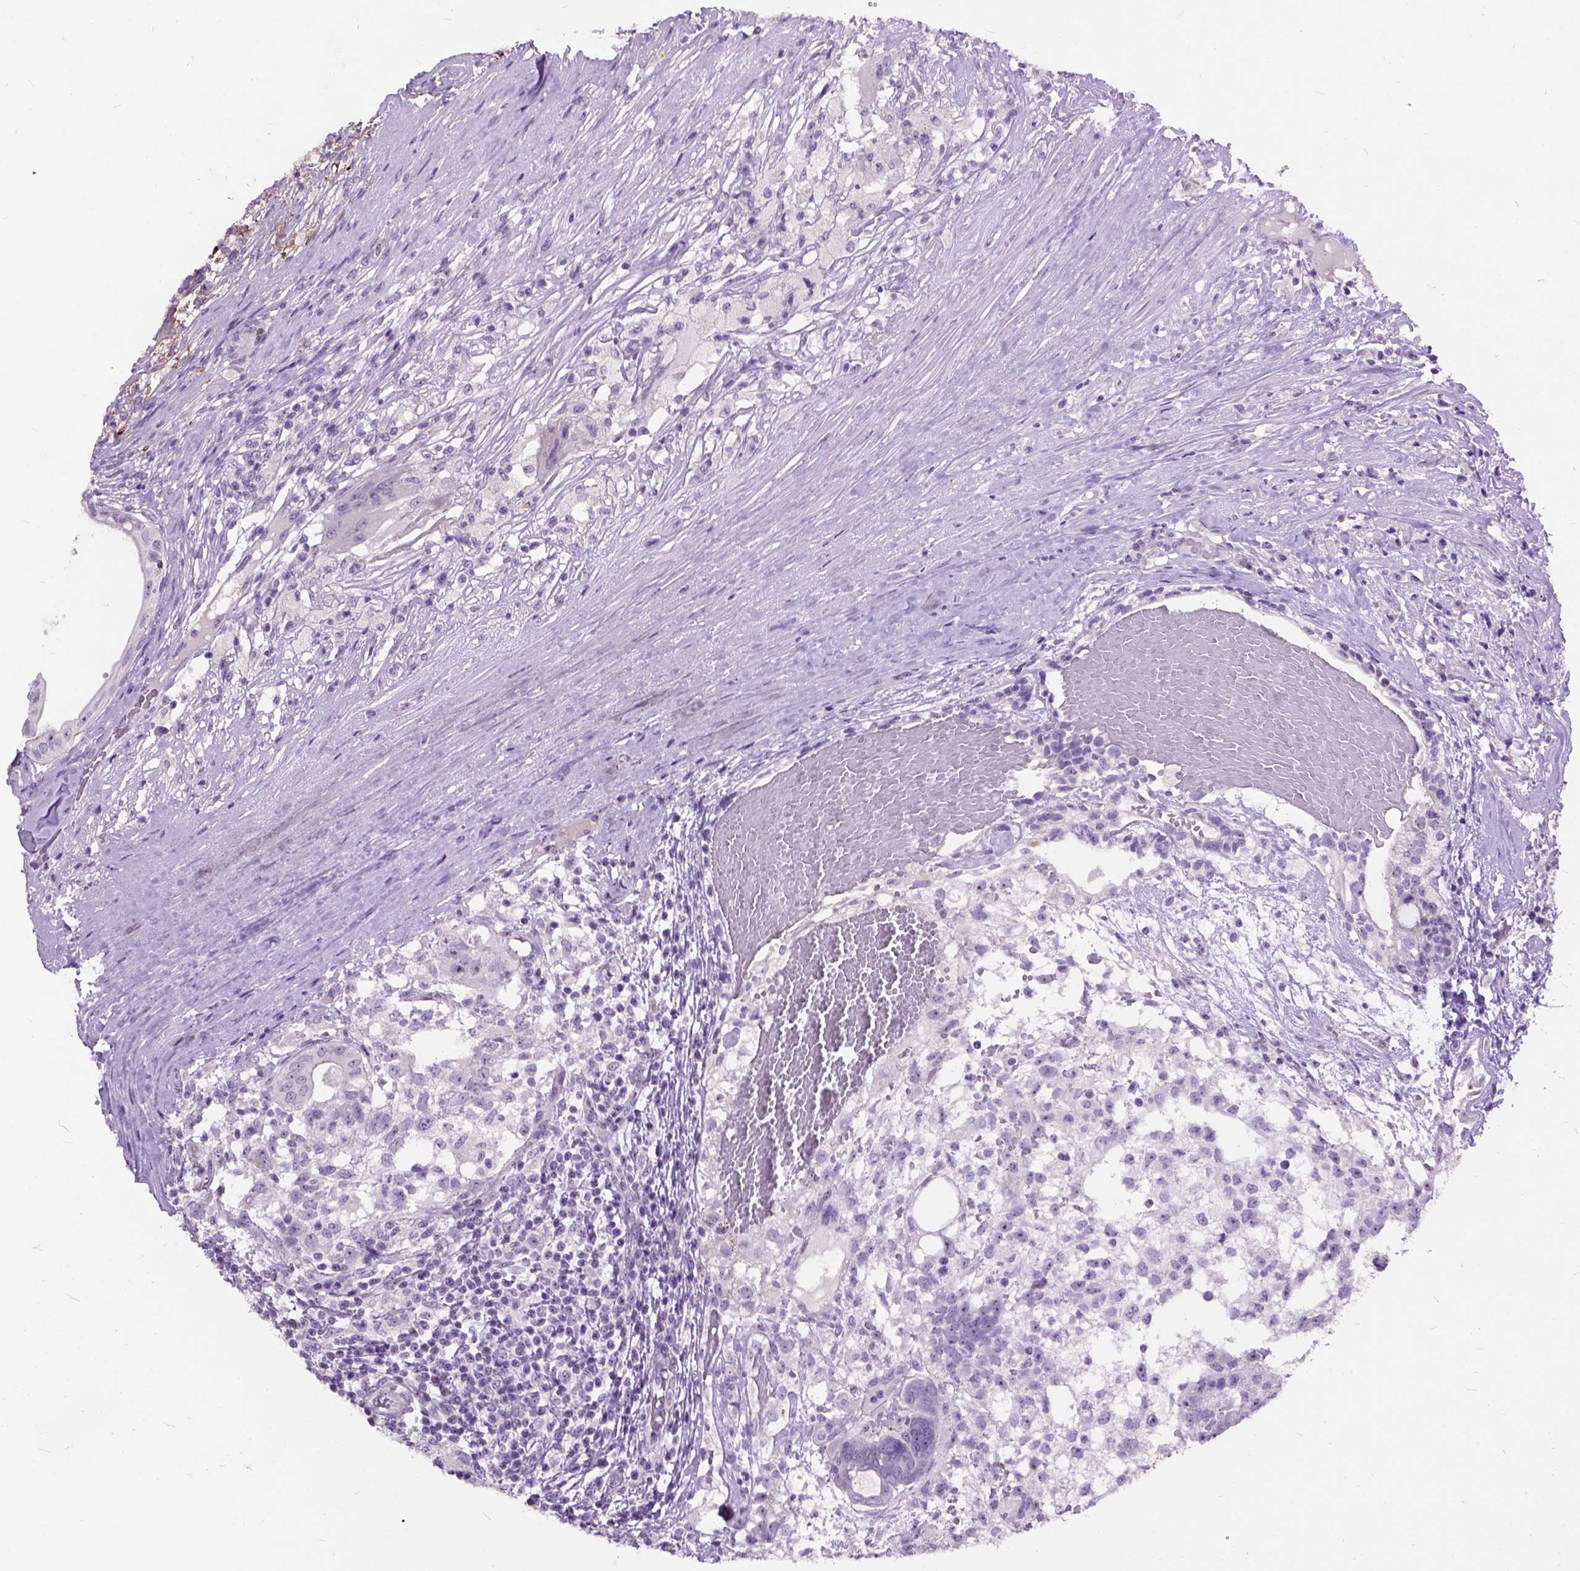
{"staining": {"intensity": "negative", "quantity": "none", "location": "none"}, "tissue": "testis cancer", "cell_type": "Tumor cells", "image_type": "cancer", "snomed": [{"axis": "morphology", "description": "Seminoma, NOS"}, {"axis": "morphology", "description": "Carcinoma, Embryonal, NOS"}, {"axis": "topography", "description": "Testis"}], "caption": "Tumor cells are negative for brown protein staining in testis embryonal carcinoma.", "gene": "MAPT", "patient": {"sex": "male", "age": 41}}